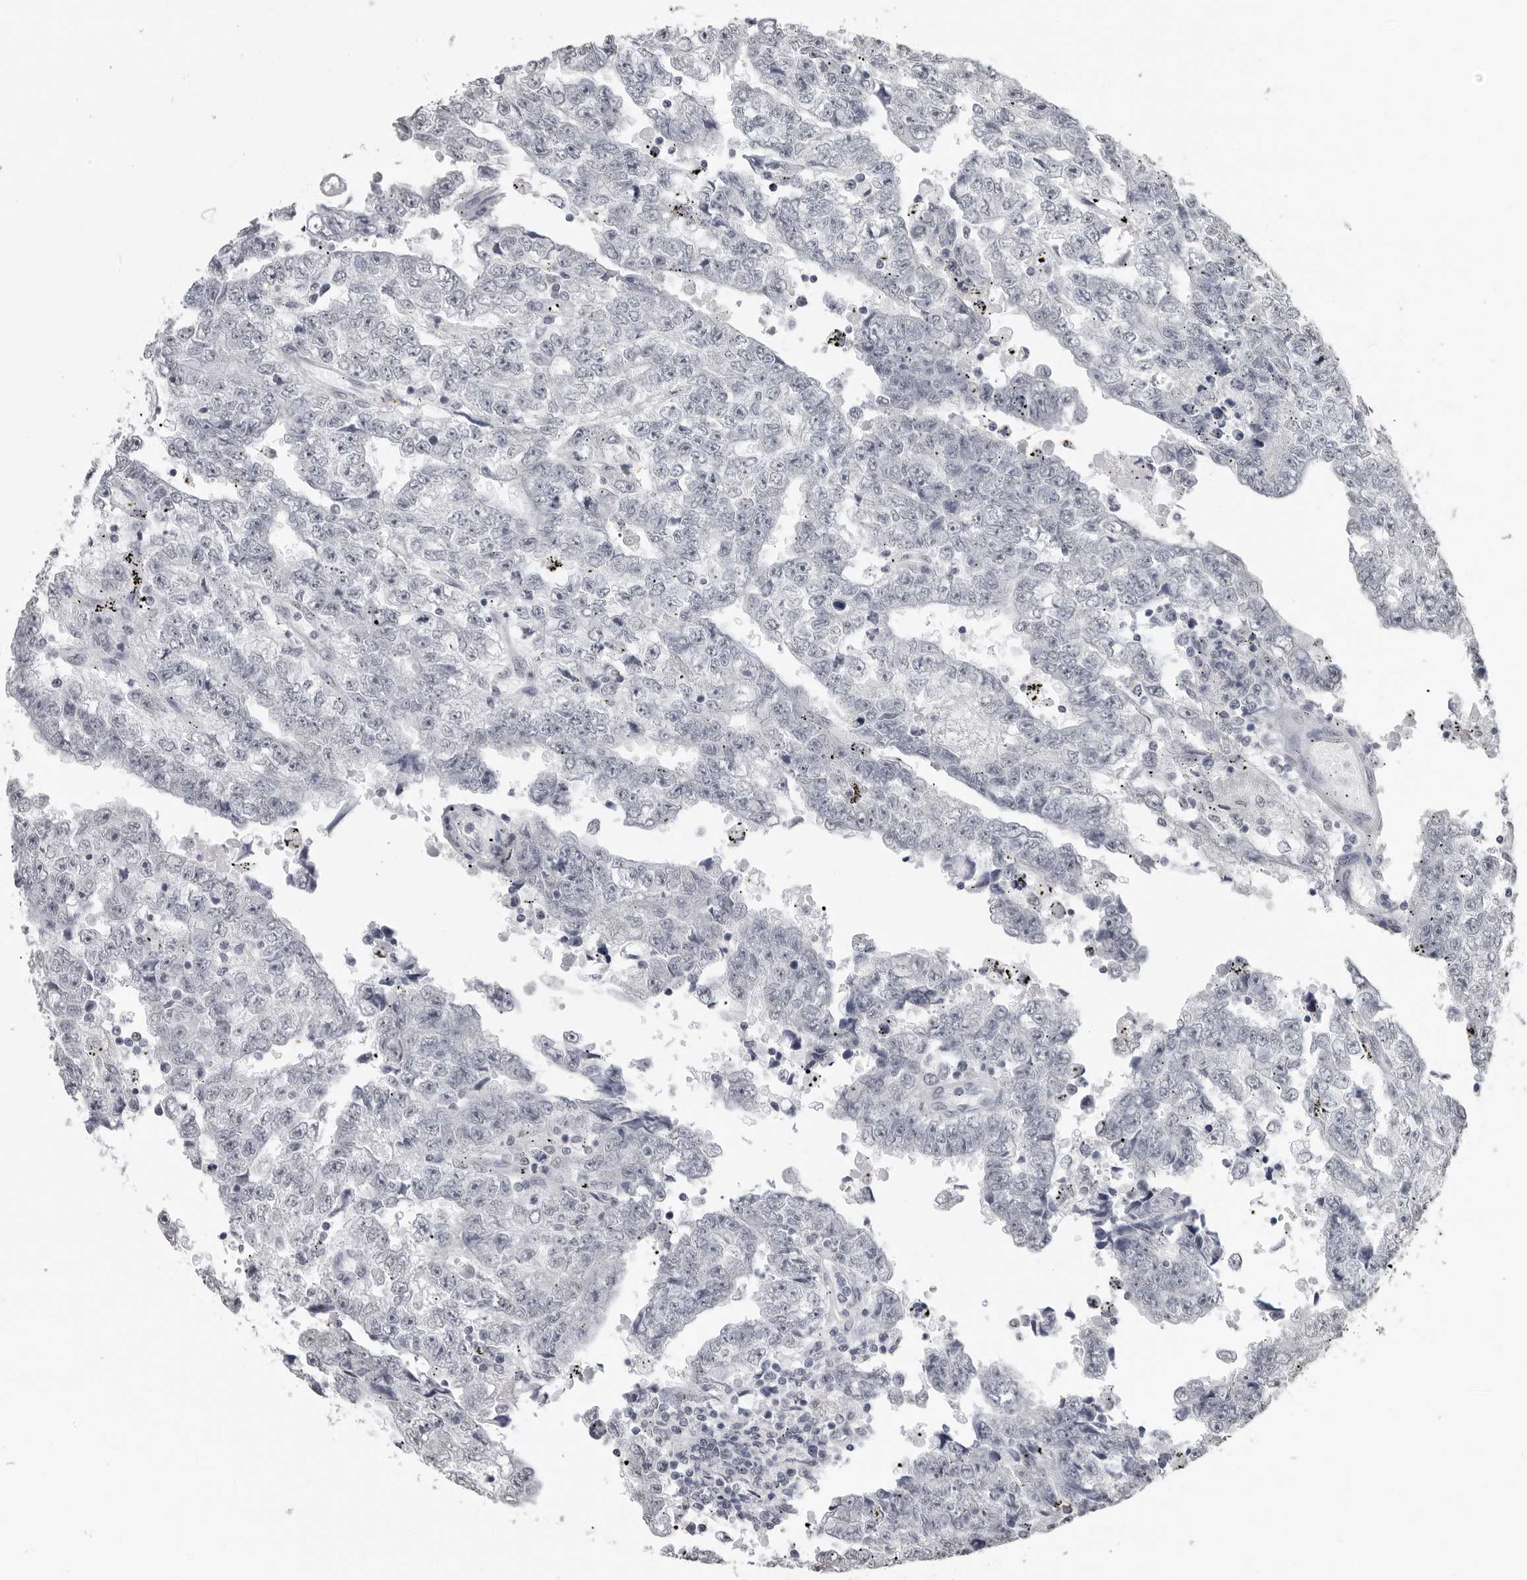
{"staining": {"intensity": "negative", "quantity": "none", "location": "none"}, "tissue": "testis cancer", "cell_type": "Tumor cells", "image_type": "cancer", "snomed": [{"axis": "morphology", "description": "Carcinoma, Embryonal, NOS"}, {"axis": "topography", "description": "Testis"}], "caption": "Protein analysis of testis cancer exhibits no significant positivity in tumor cells.", "gene": "HEPACAM", "patient": {"sex": "male", "age": 25}}